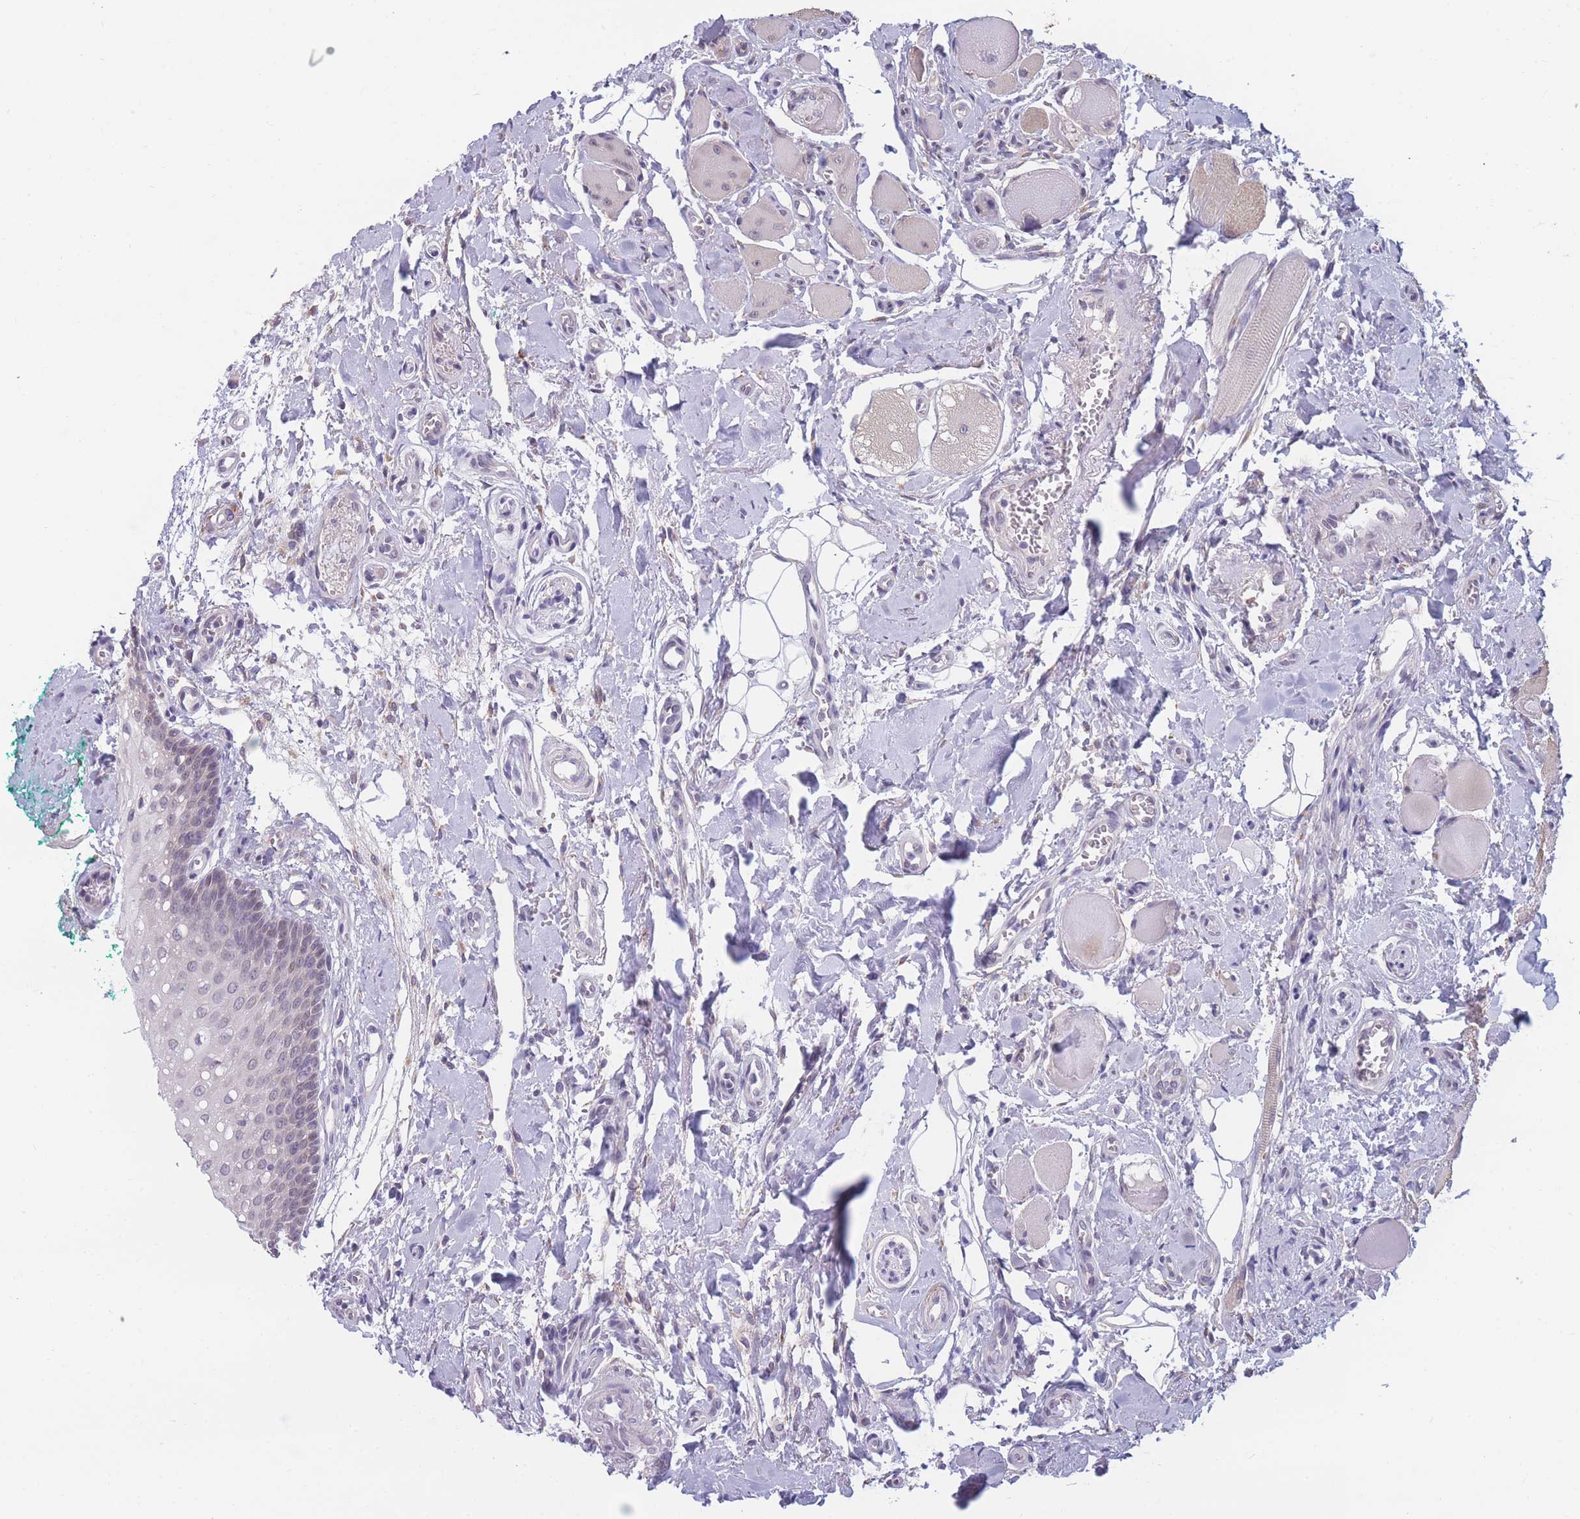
{"staining": {"intensity": "weak", "quantity": "<25%", "location": "cytoplasmic/membranous"}, "tissue": "oral mucosa", "cell_type": "Squamous epithelial cells", "image_type": "normal", "snomed": [{"axis": "morphology", "description": "Normal tissue, NOS"}, {"axis": "morphology", "description": "Squamous cell carcinoma, NOS"}, {"axis": "topography", "description": "Oral tissue"}, {"axis": "topography", "description": "Tounge, NOS"}, {"axis": "topography", "description": "Head-Neck"}], "caption": "This is an IHC photomicrograph of normal oral mucosa. There is no expression in squamous epithelial cells.", "gene": "COL27A1", "patient": {"sex": "male", "age": 79}}